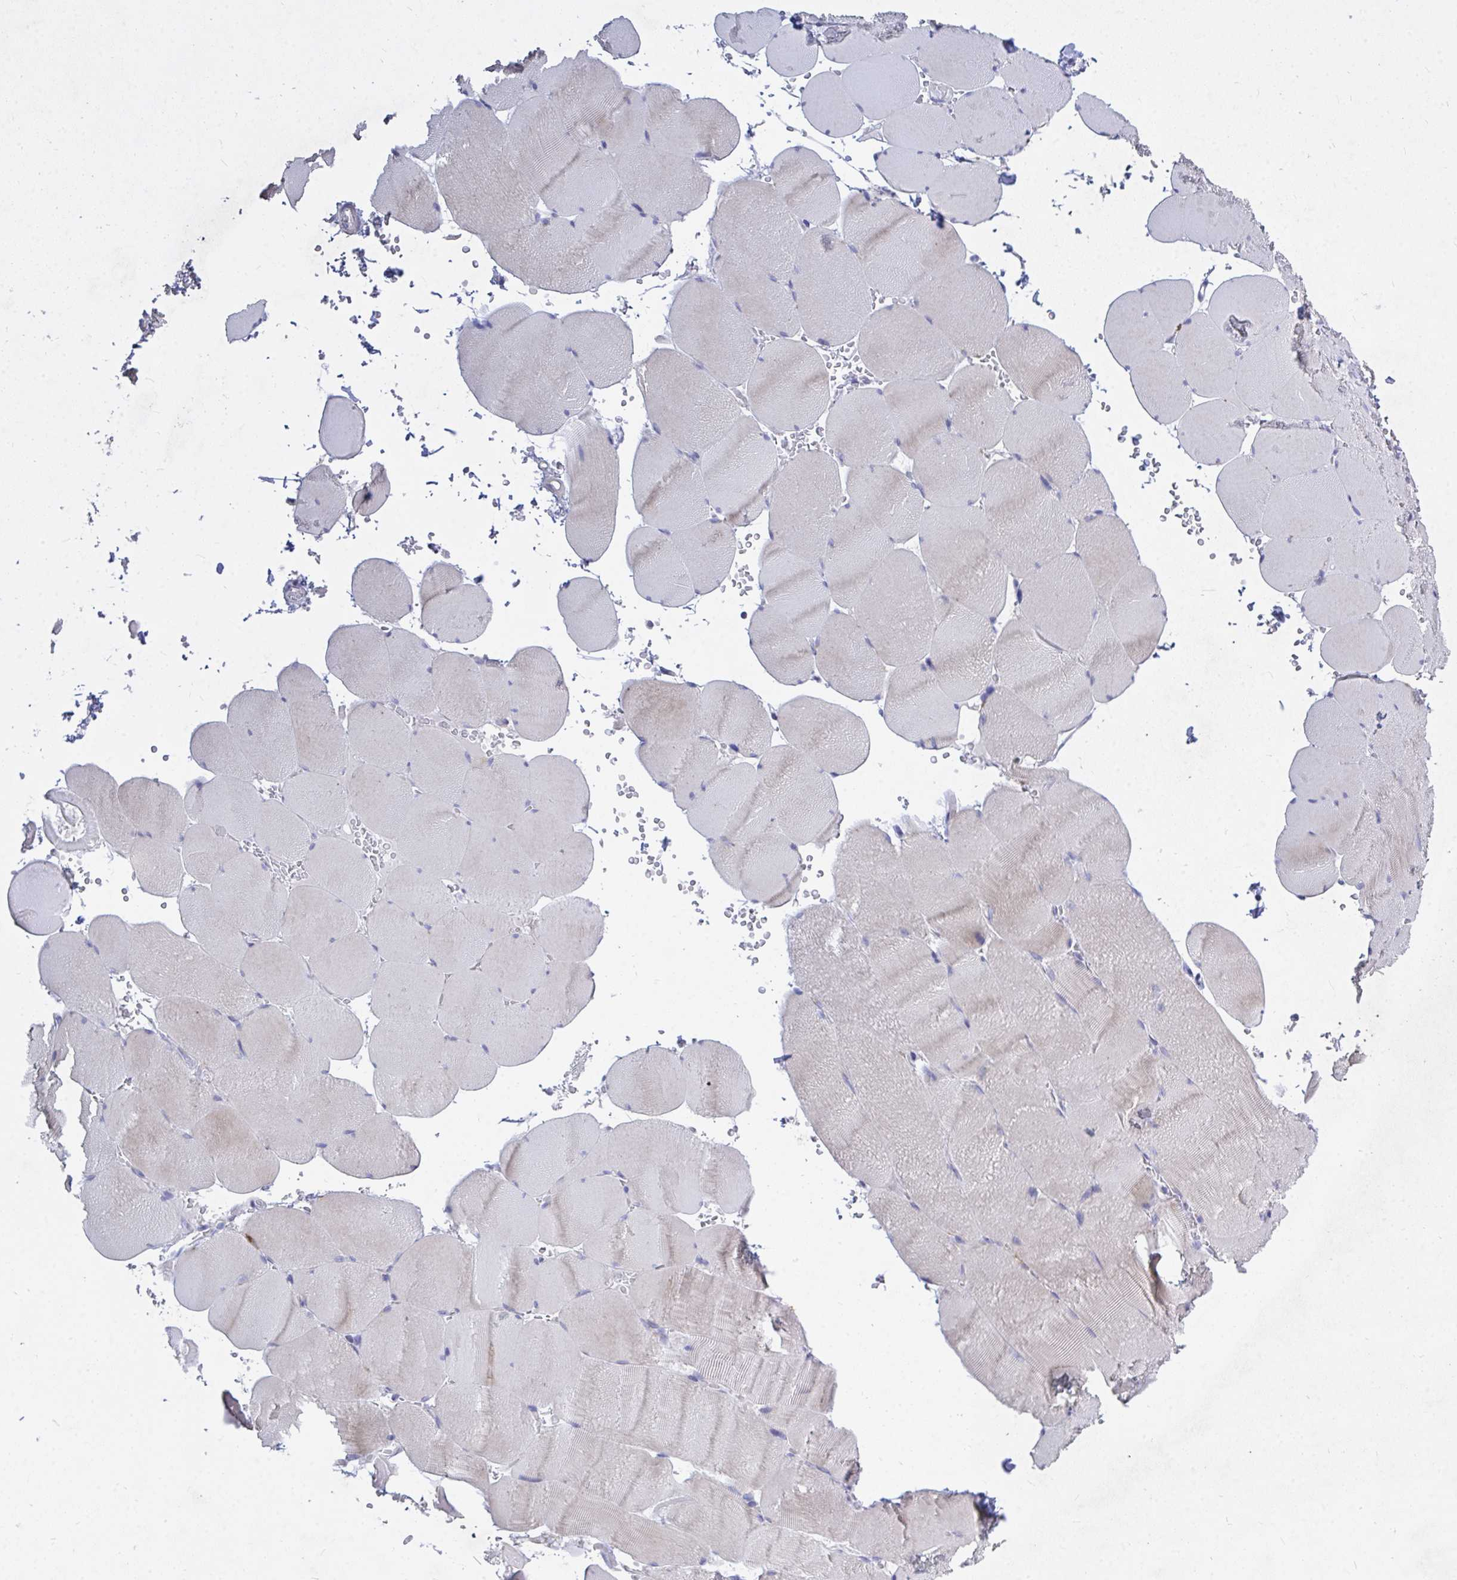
{"staining": {"intensity": "moderate", "quantity": "<25%", "location": "cytoplasmic/membranous"}, "tissue": "skeletal muscle", "cell_type": "Myocytes", "image_type": "normal", "snomed": [{"axis": "morphology", "description": "Normal tissue, NOS"}, {"axis": "topography", "description": "Skeletal muscle"}, {"axis": "topography", "description": "Head-Neck"}], "caption": "Immunohistochemistry histopathology image of benign human skeletal muscle stained for a protein (brown), which shows low levels of moderate cytoplasmic/membranous positivity in about <25% of myocytes.", "gene": "ZNF561", "patient": {"sex": "male", "age": 66}}